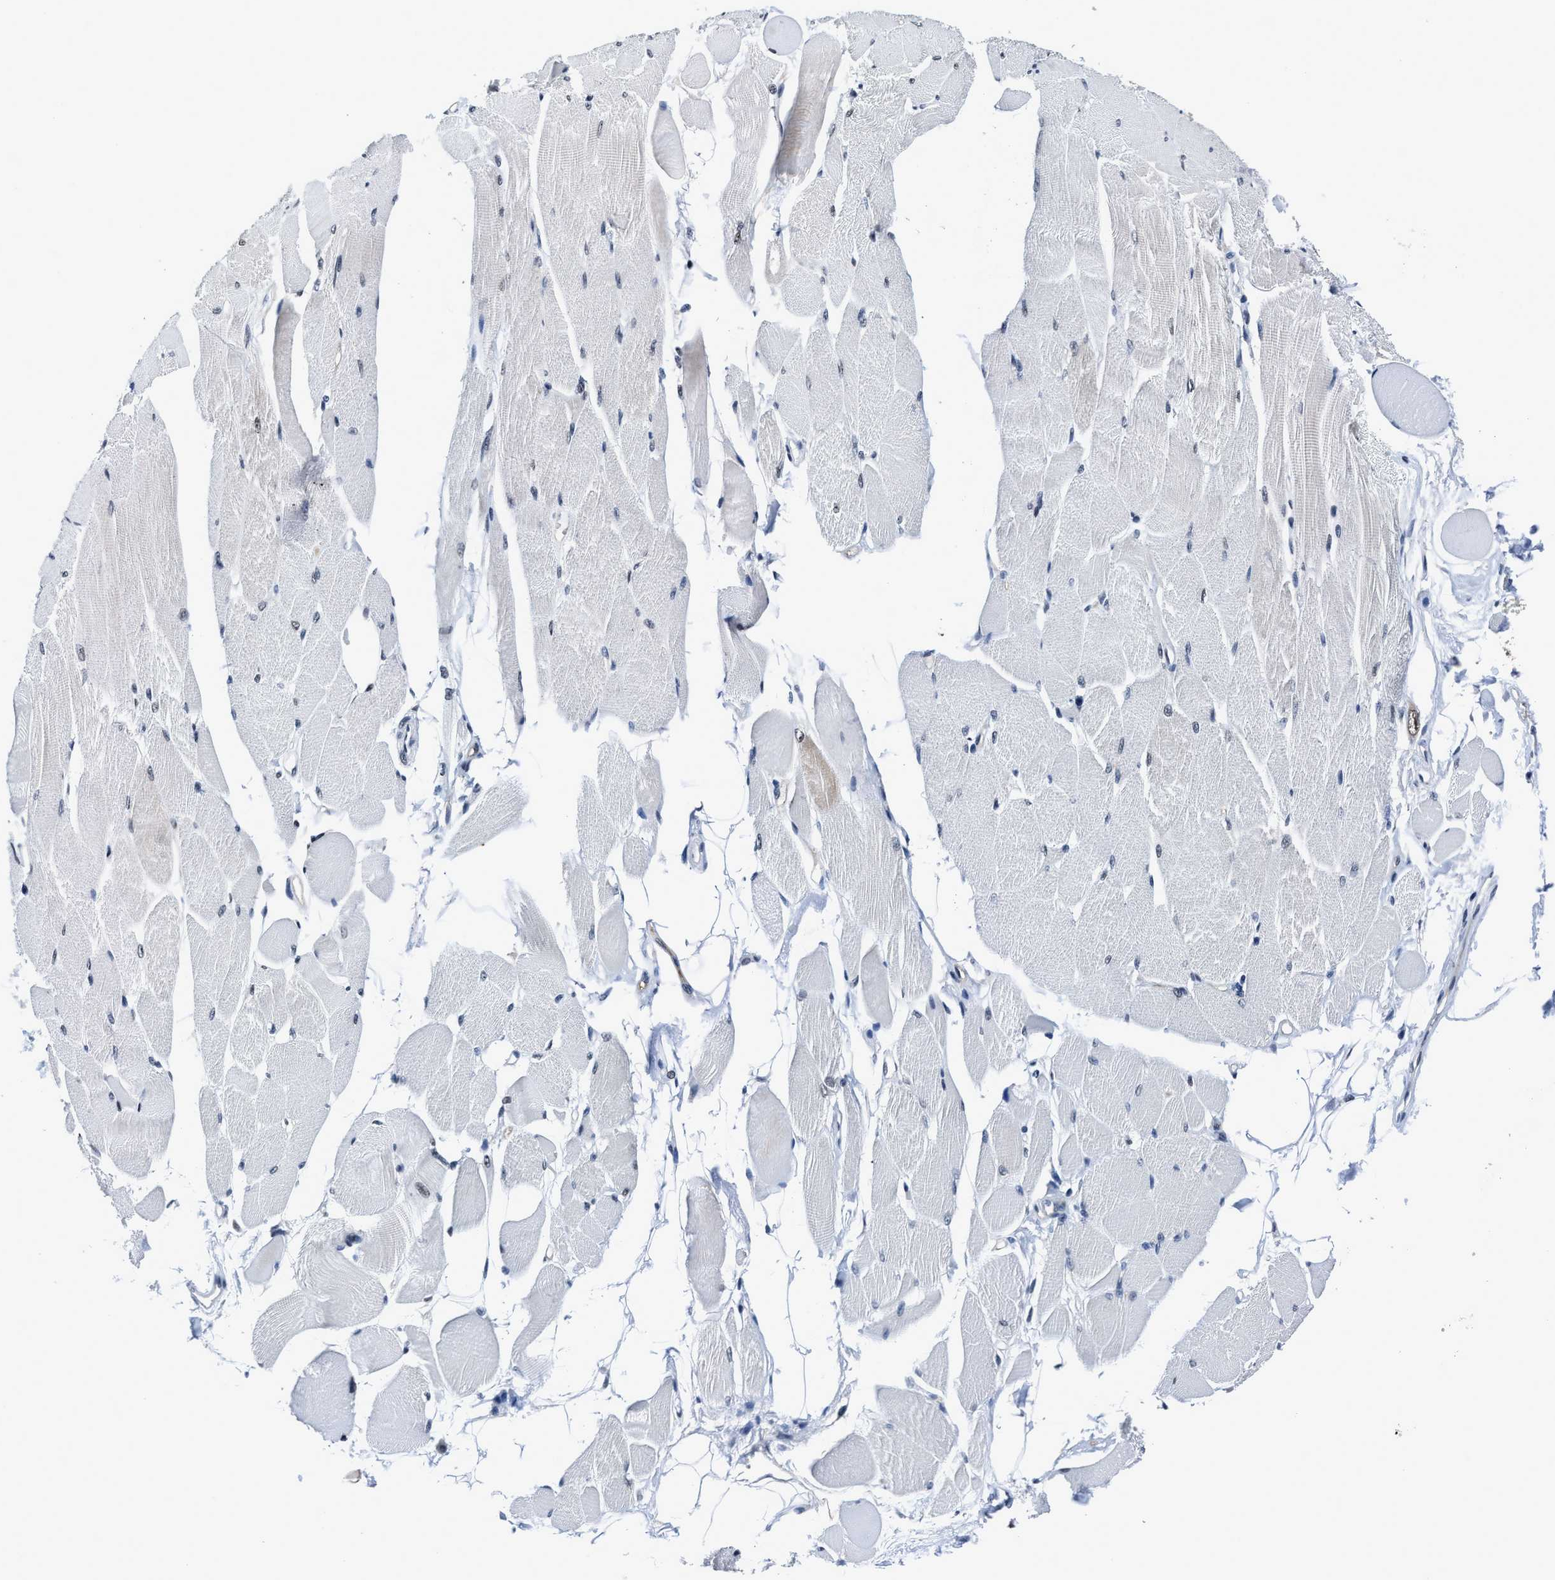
{"staining": {"intensity": "weak", "quantity": "<25%", "location": "cytoplasmic/membranous"}, "tissue": "skeletal muscle", "cell_type": "Myocytes", "image_type": "normal", "snomed": [{"axis": "morphology", "description": "Normal tissue, NOS"}, {"axis": "topography", "description": "Skeletal muscle"}, {"axis": "topography", "description": "Peripheral nerve tissue"}], "caption": "IHC image of unremarkable skeletal muscle: skeletal muscle stained with DAB (3,3'-diaminobenzidine) shows no significant protein expression in myocytes. (DAB (3,3'-diaminobenzidine) immunohistochemistry visualized using brightfield microscopy, high magnification).", "gene": "MARCKSL1", "patient": {"sex": "female", "age": 84}}